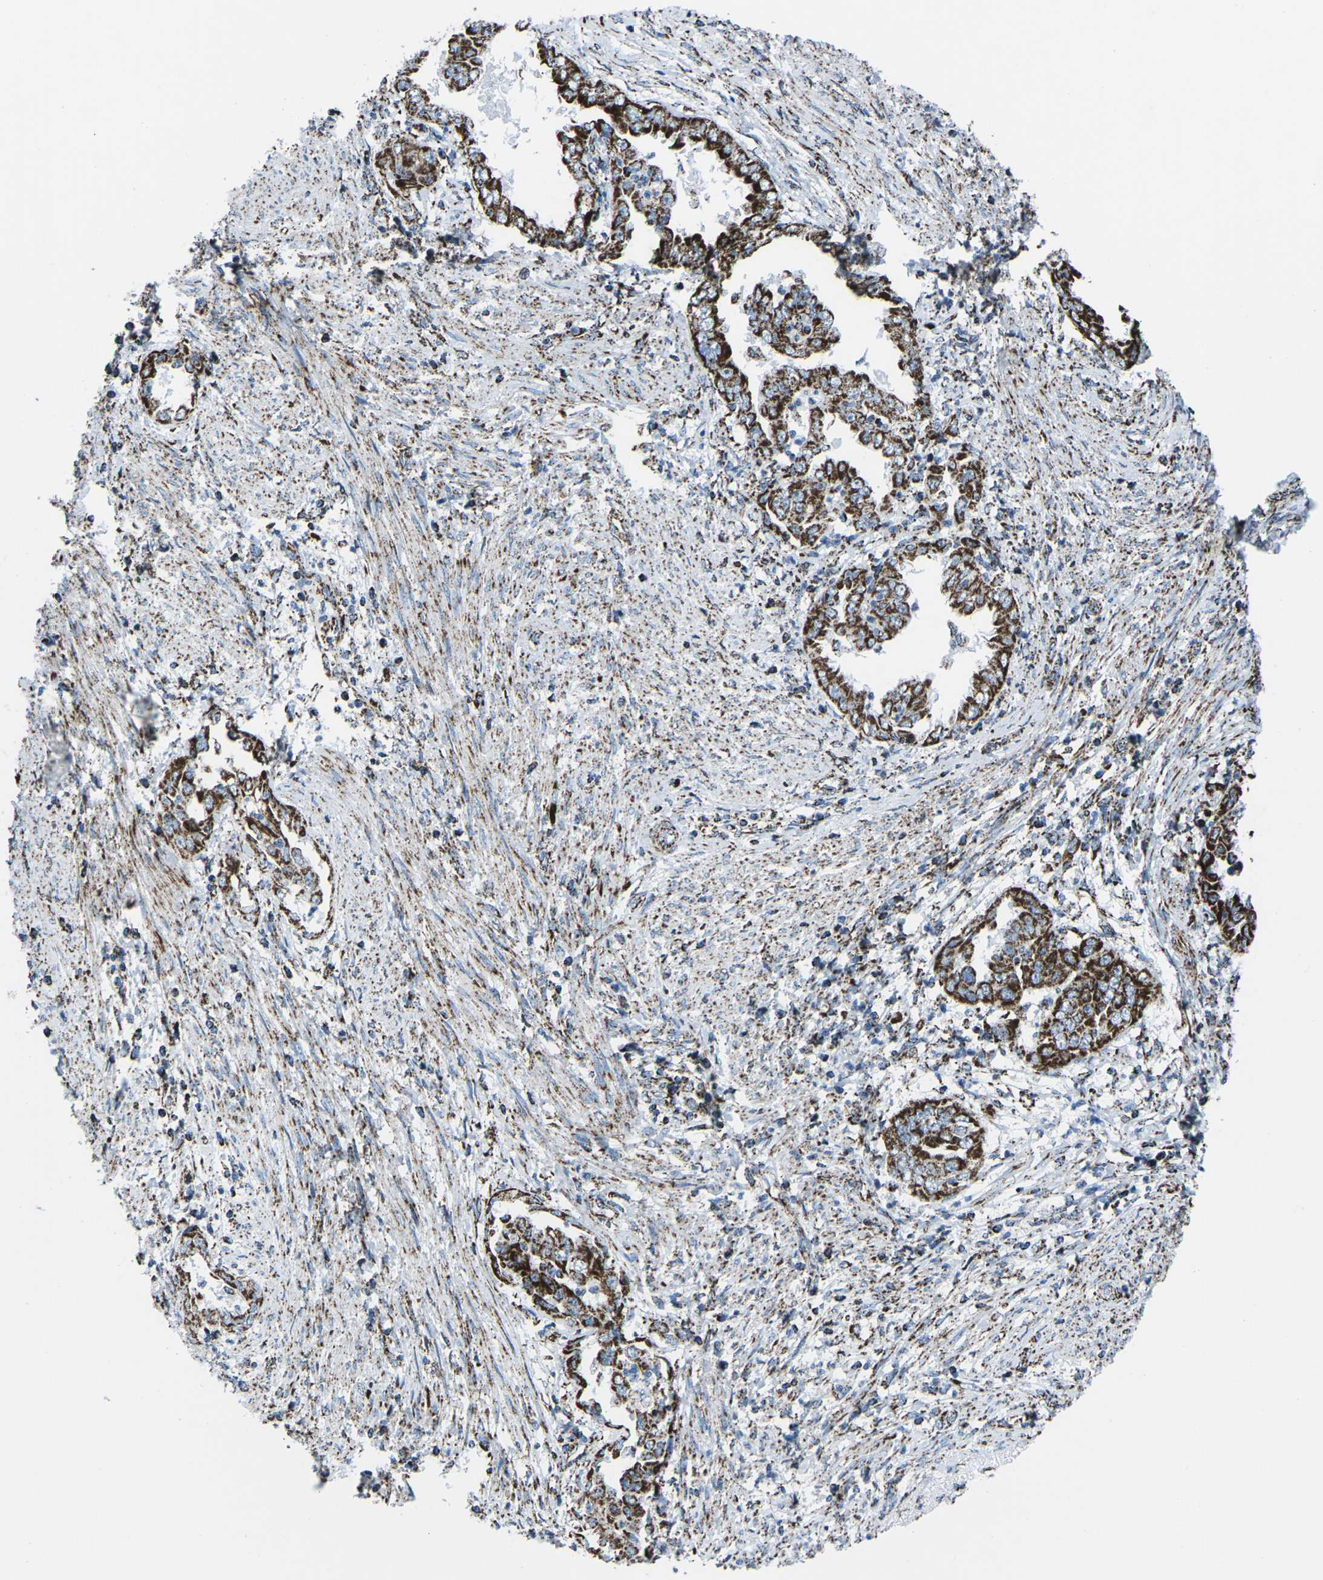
{"staining": {"intensity": "strong", "quantity": ">75%", "location": "cytoplasmic/membranous"}, "tissue": "endometrial cancer", "cell_type": "Tumor cells", "image_type": "cancer", "snomed": [{"axis": "morphology", "description": "Adenocarcinoma, NOS"}, {"axis": "topography", "description": "Endometrium"}], "caption": "High-magnification brightfield microscopy of adenocarcinoma (endometrial) stained with DAB (brown) and counterstained with hematoxylin (blue). tumor cells exhibit strong cytoplasmic/membranous positivity is seen in approximately>75% of cells. (Brightfield microscopy of DAB IHC at high magnification).", "gene": "MT-CO2", "patient": {"sex": "female", "age": 85}}